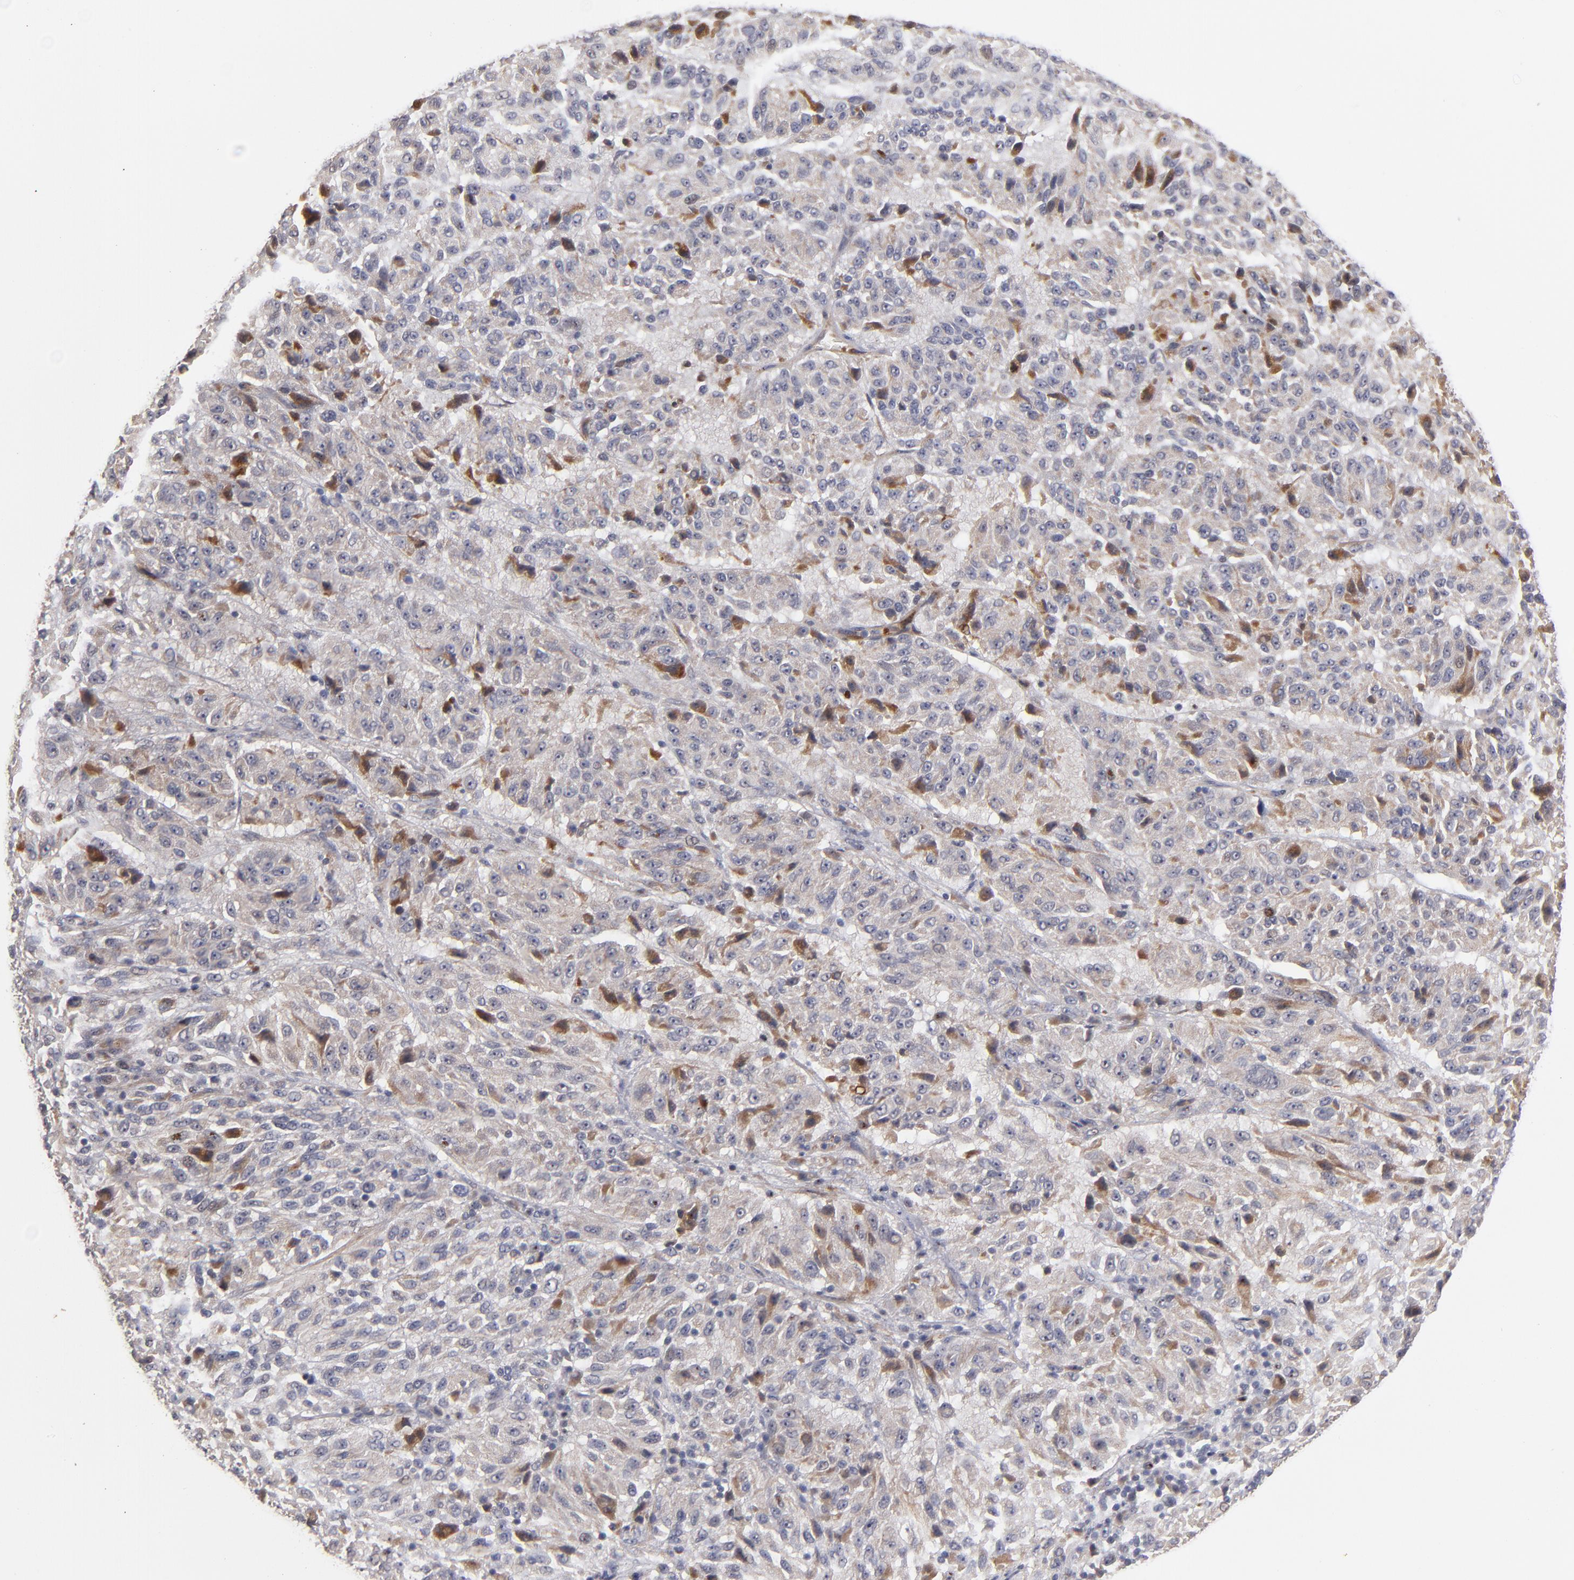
{"staining": {"intensity": "weak", "quantity": "<25%", "location": "cytoplasmic/membranous"}, "tissue": "melanoma", "cell_type": "Tumor cells", "image_type": "cancer", "snomed": [{"axis": "morphology", "description": "Malignant melanoma, Metastatic site"}, {"axis": "topography", "description": "Lung"}], "caption": "An immunohistochemistry image of malignant melanoma (metastatic site) is shown. There is no staining in tumor cells of malignant melanoma (metastatic site). The staining is performed using DAB brown chromogen with nuclei counter-stained in using hematoxylin.", "gene": "EXD2", "patient": {"sex": "male", "age": 64}}